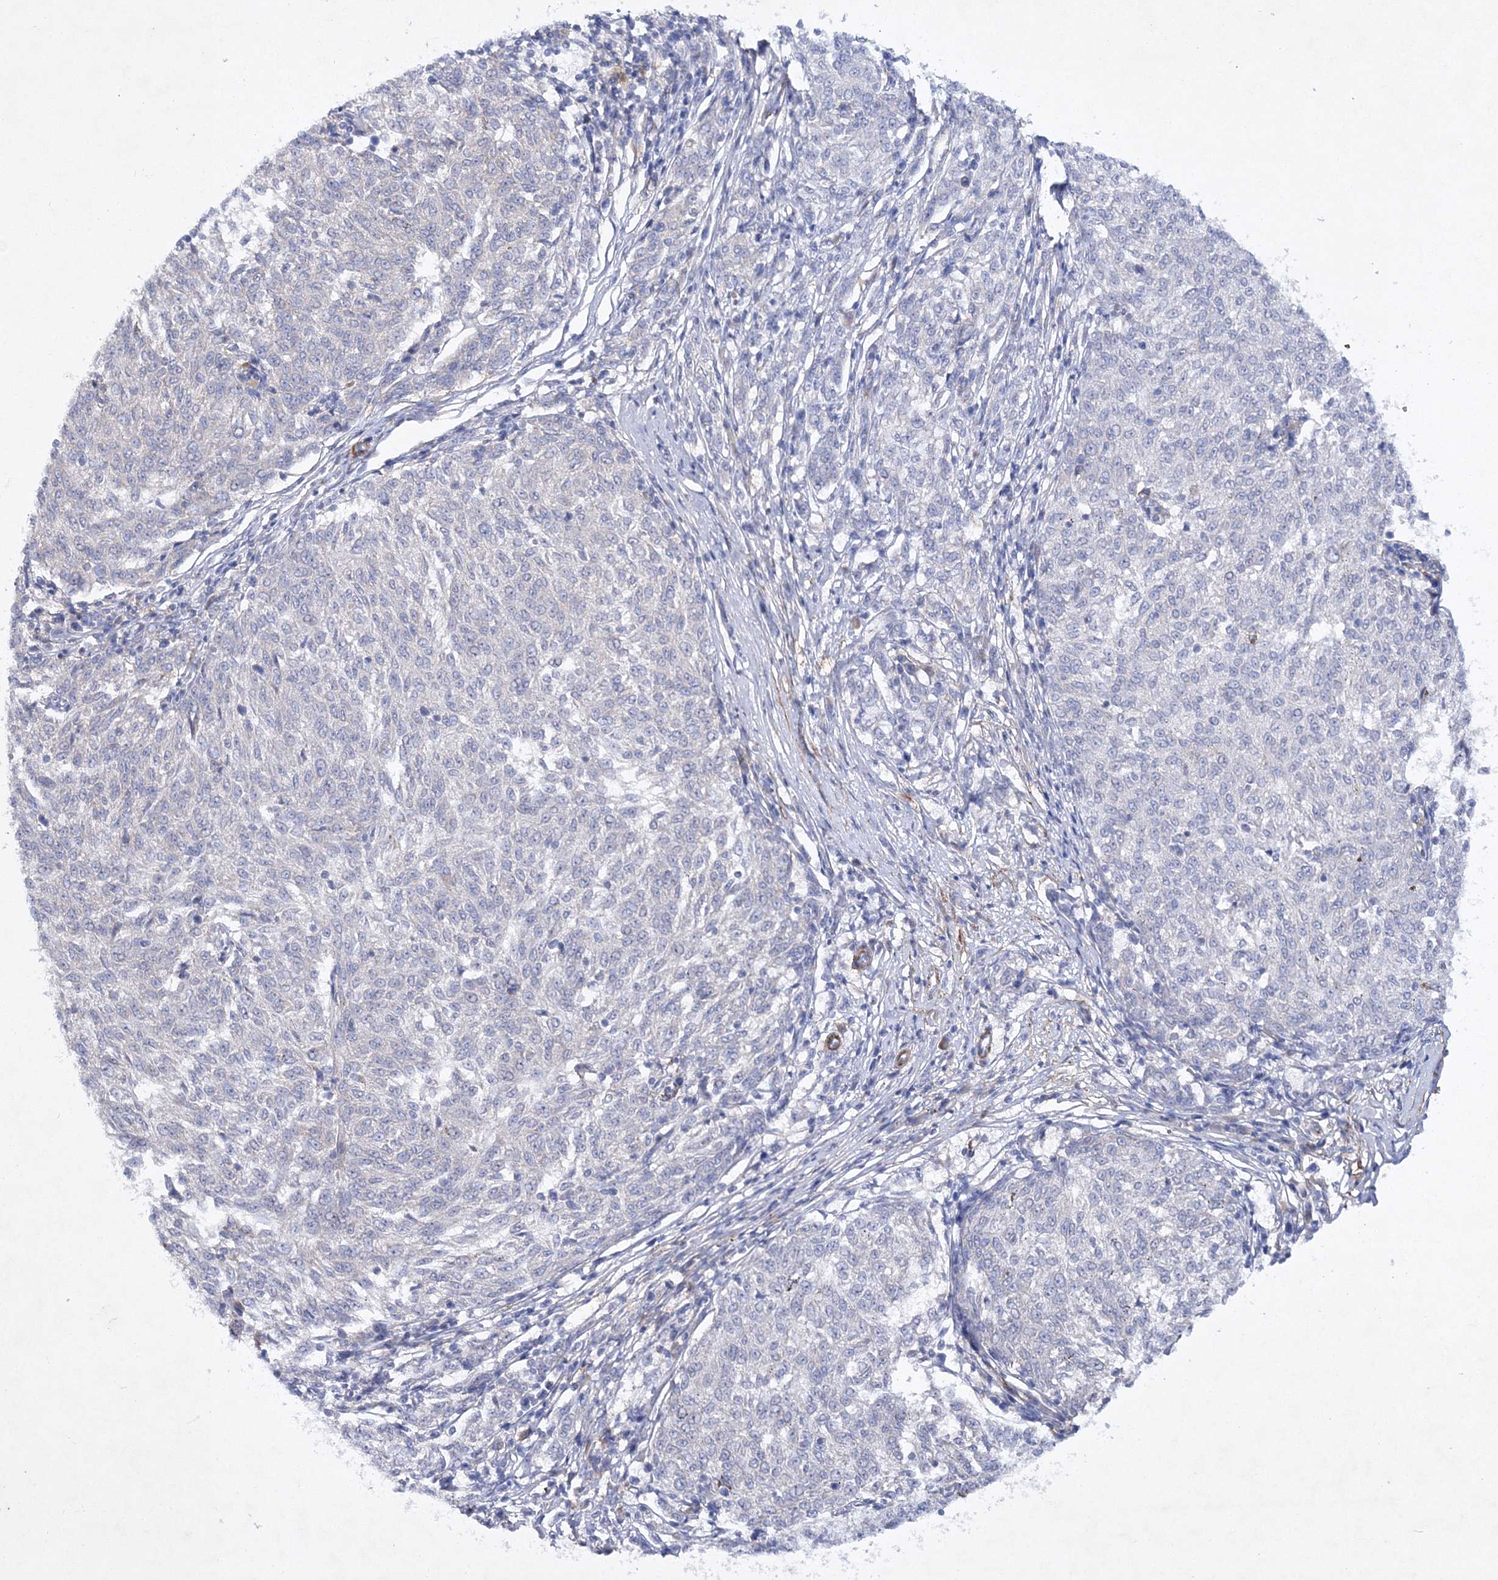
{"staining": {"intensity": "negative", "quantity": "none", "location": "none"}, "tissue": "melanoma", "cell_type": "Tumor cells", "image_type": "cancer", "snomed": [{"axis": "morphology", "description": "Malignant melanoma, NOS"}, {"axis": "topography", "description": "Skin"}], "caption": "A high-resolution image shows IHC staining of melanoma, which displays no significant positivity in tumor cells.", "gene": "RTN2", "patient": {"sex": "female", "age": 72}}